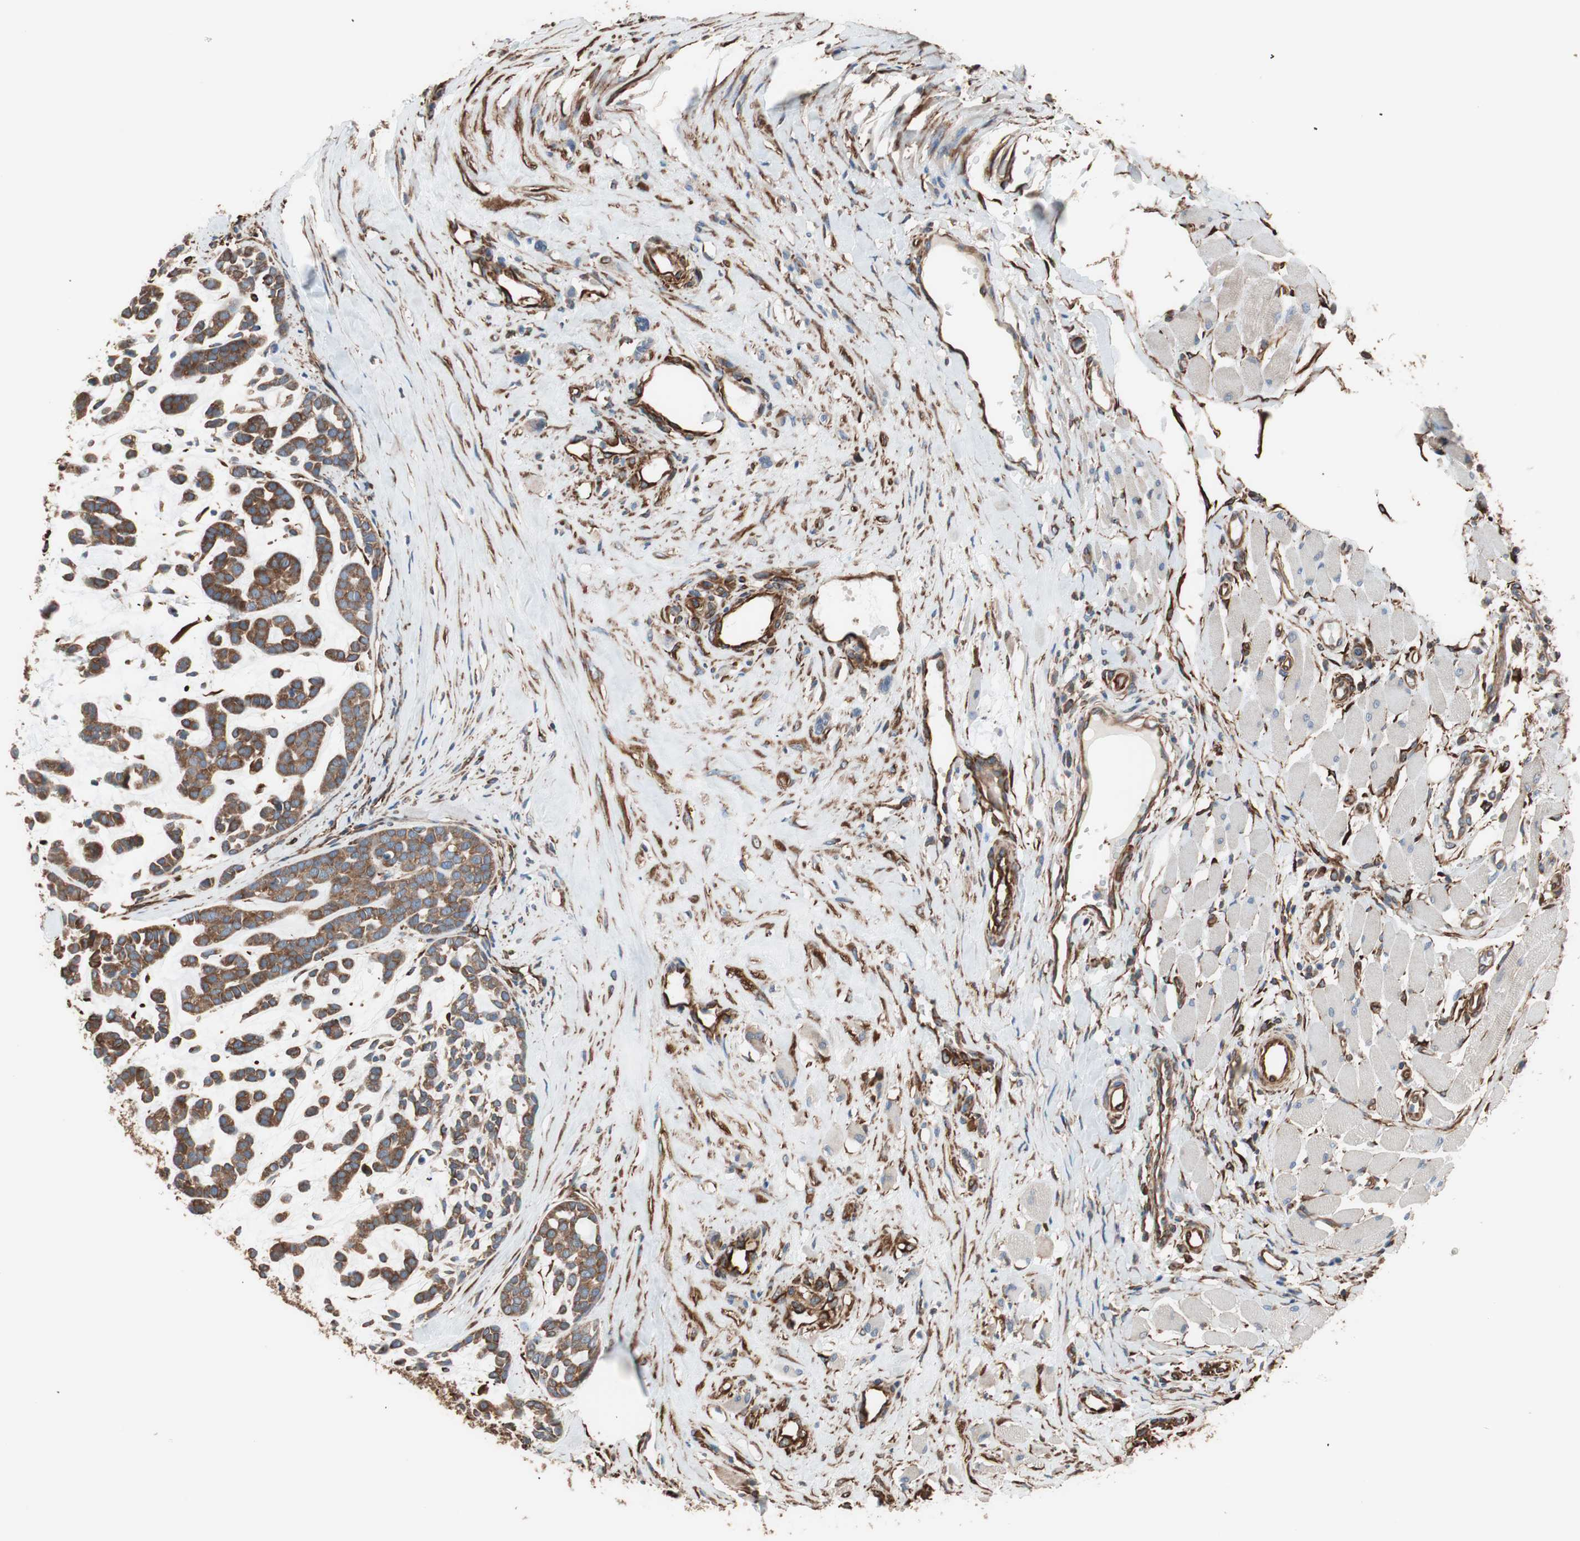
{"staining": {"intensity": "strong", "quantity": ">75%", "location": "cytoplasmic/membranous"}, "tissue": "head and neck cancer", "cell_type": "Tumor cells", "image_type": "cancer", "snomed": [{"axis": "morphology", "description": "Adenocarcinoma, NOS"}, {"axis": "morphology", "description": "Adenoma, NOS"}, {"axis": "topography", "description": "Head-Neck"}], "caption": "A high-resolution image shows immunohistochemistry staining of head and neck cancer (adenoma), which exhibits strong cytoplasmic/membranous positivity in approximately >75% of tumor cells.", "gene": "GPSM2", "patient": {"sex": "female", "age": 55}}